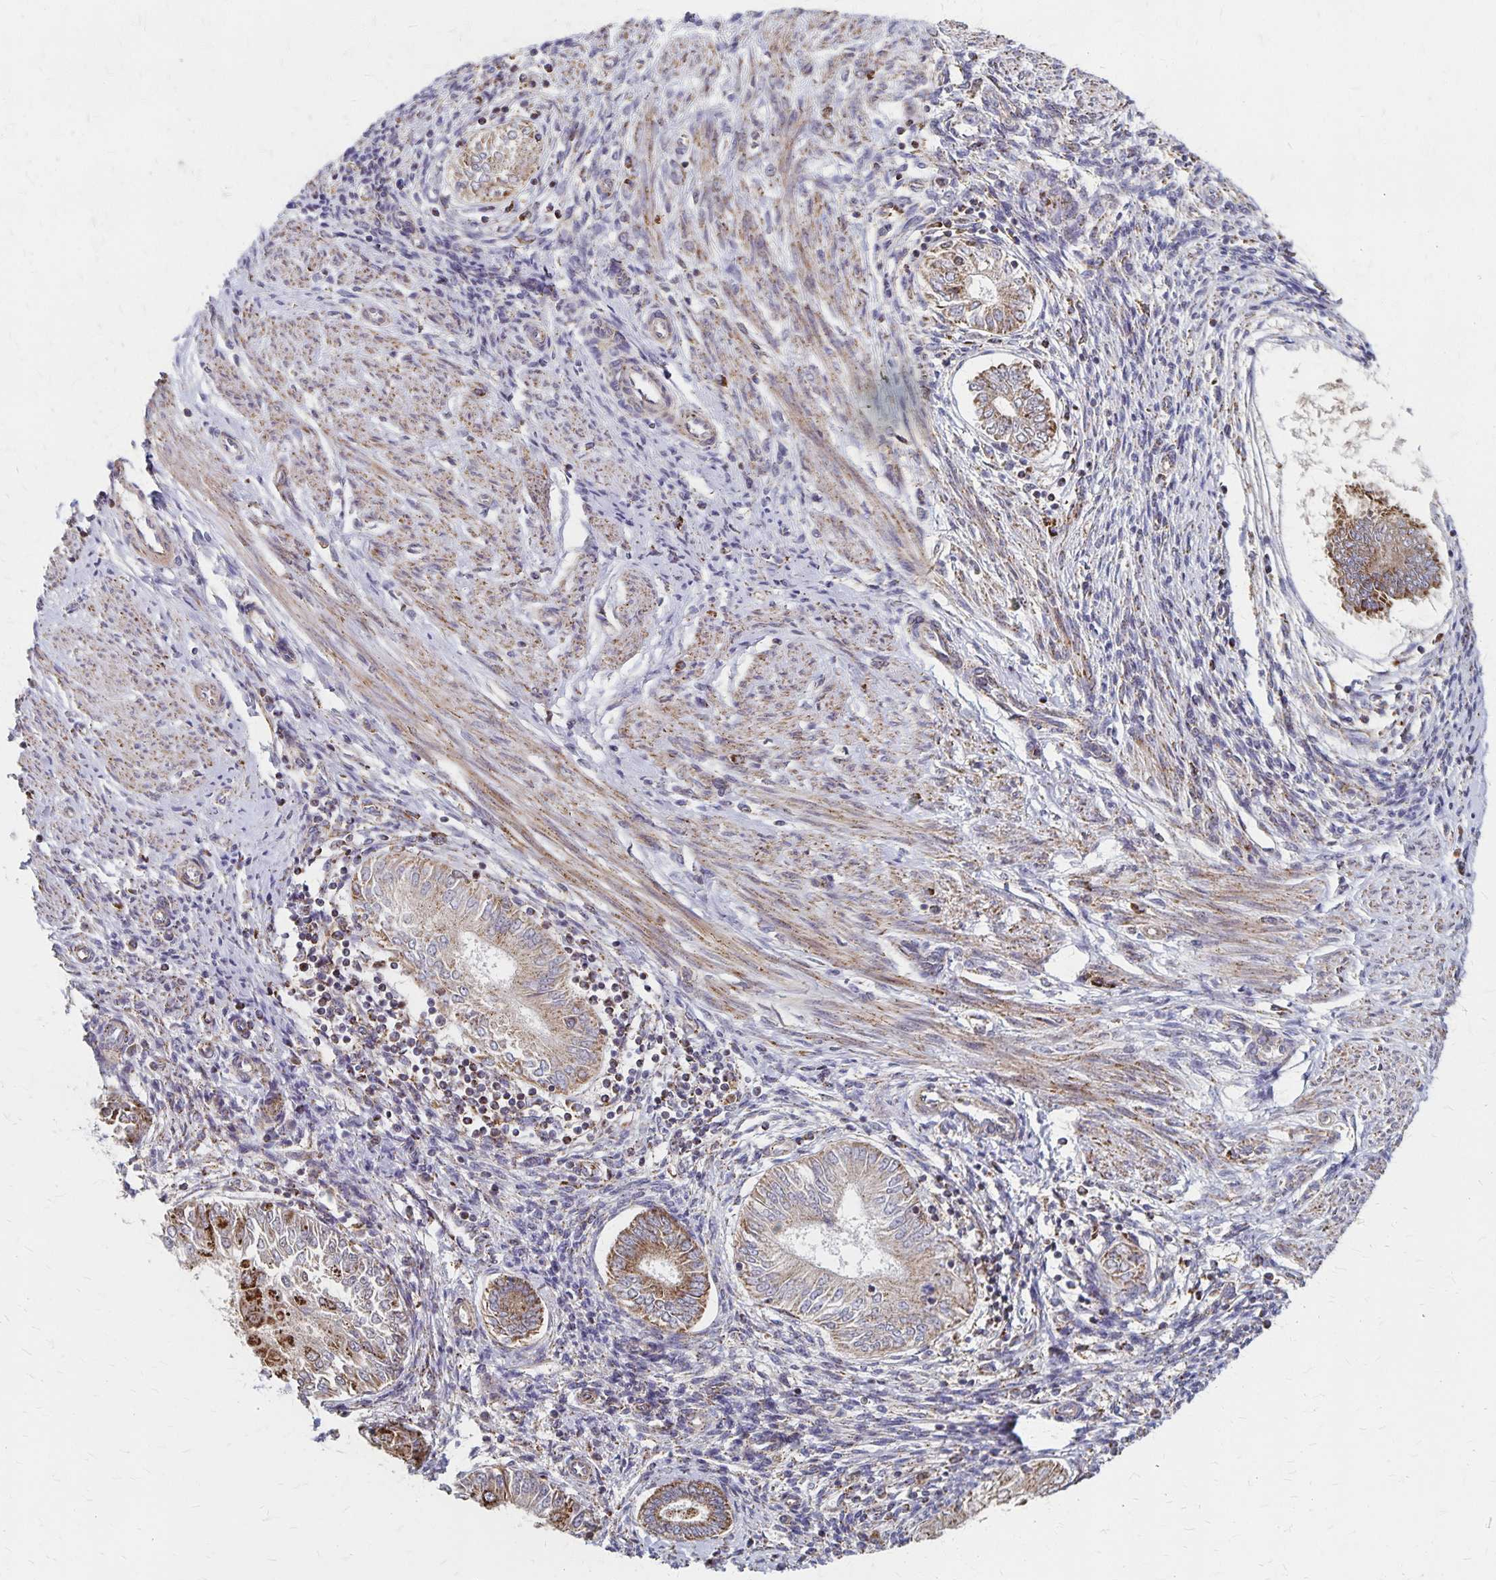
{"staining": {"intensity": "strong", "quantity": "25%-75%", "location": "cytoplasmic/membranous"}, "tissue": "endometrial cancer", "cell_type": "Tumor cells", "image_type": "cancer", "snomed": [{"axis": "morphology", "description": "Adenocarcinoma, NOS"}, {"axis": "topography", "description": "Endometrium"}], "caption": "Approximately 25%-75% of tumor cells in human endometrial cancer (adenocarcinoma) show strong cytoplasmic/membranous protein positivity as visualized by brown immunohistochemical staining.", "gene": "DYRK4", "patient": {"sex": "female", "age": 68}}